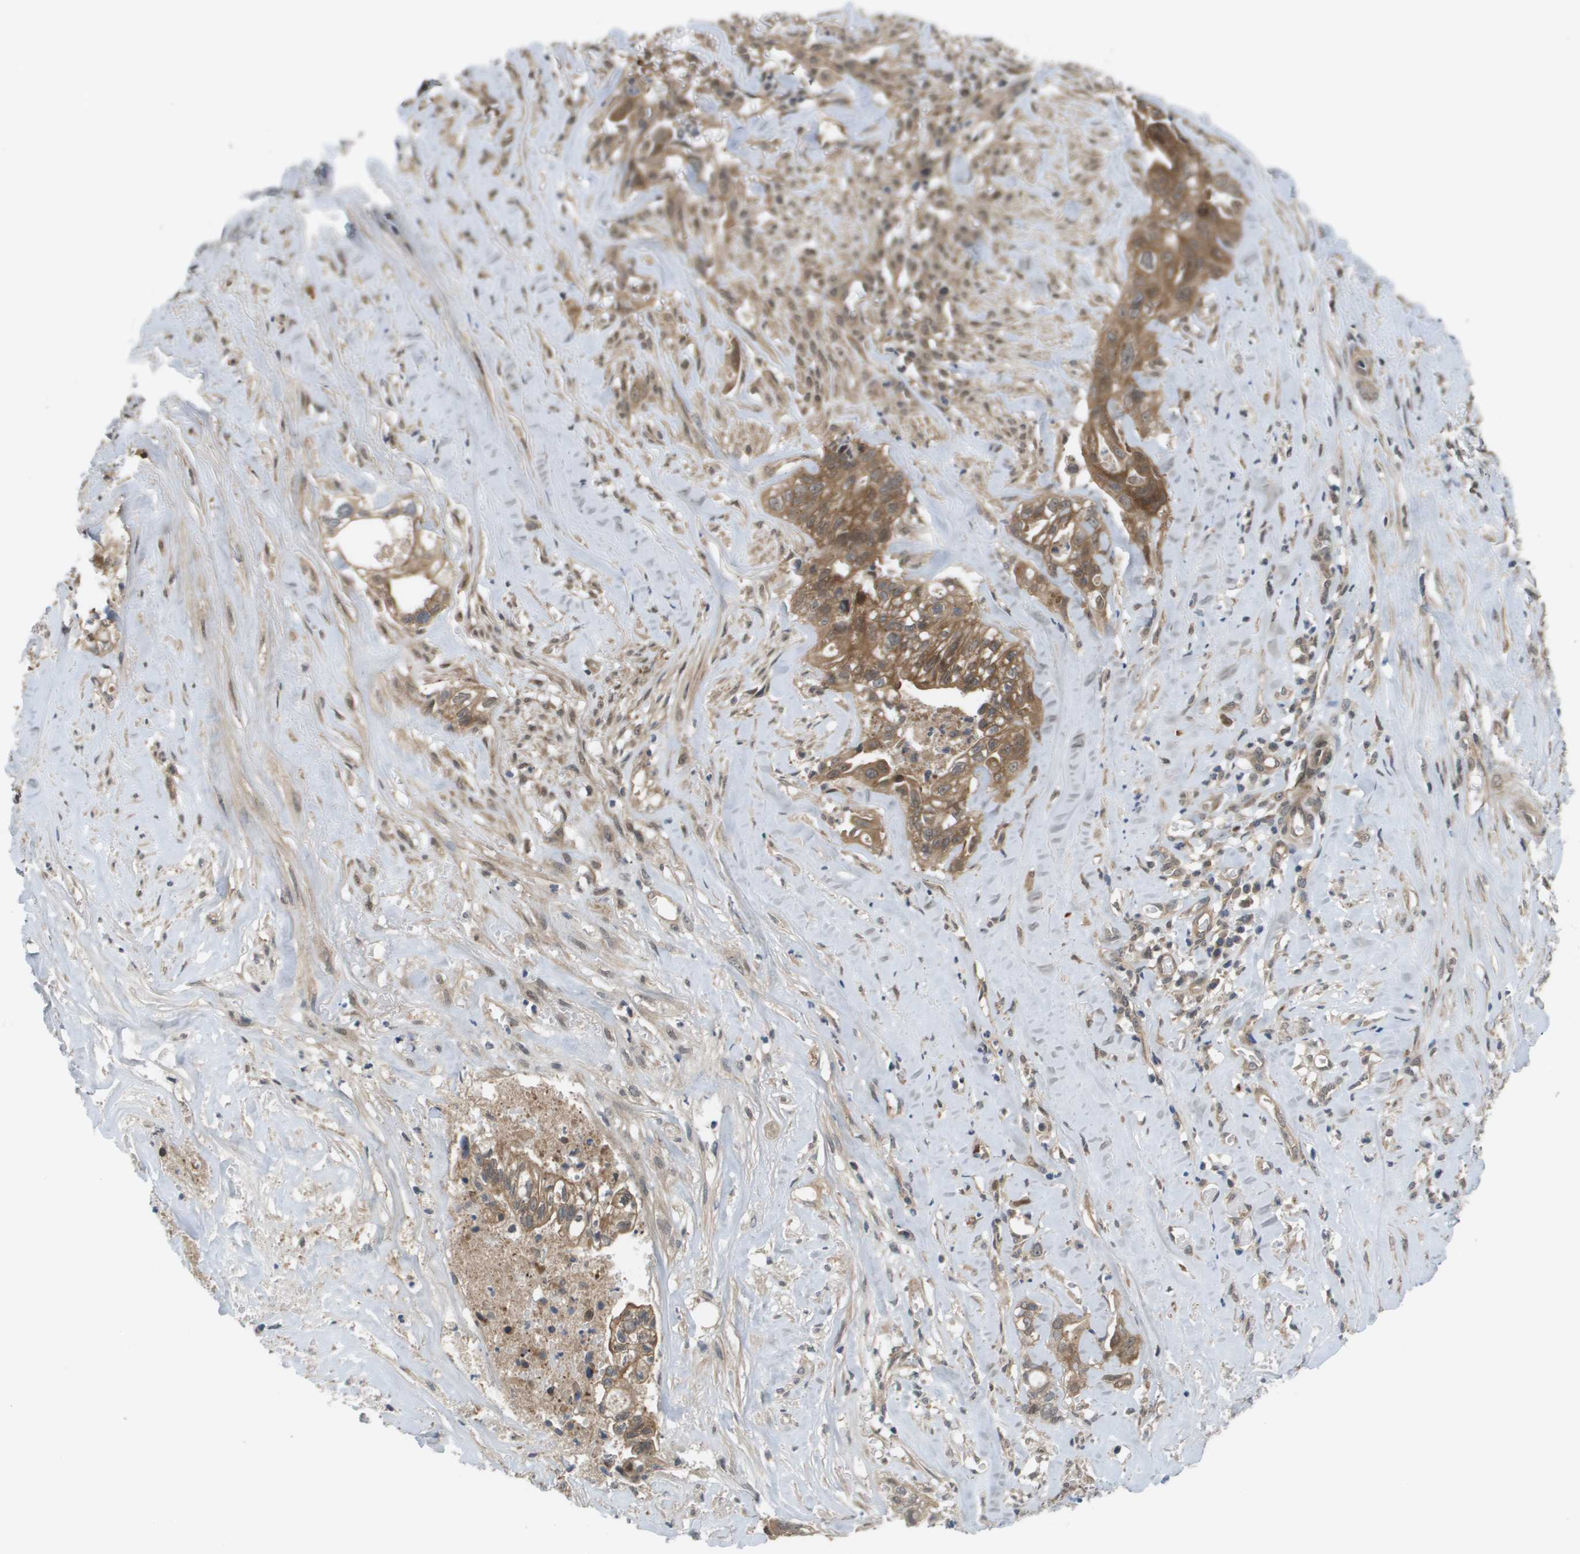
{"staining": {"intensity": "moderate", "quantity": ">75%", "location": "cytoplasmic/membranous"}, "tissue": "liver cancer", "cell_type": "Tumor cells", "image_type": "cancer", "snomed": [{"axis": "morphology", "description": "Cholangiocarcinoma"}, {"axis": "topography", "description": "Liver"}], "caption": "IHC histopathology image of liver cancer (cholangiocarcinoma) stained for a protein (brown), which shows medium levels of moderate cytoplasmic/membranous positivity in approximately >75% of tumor cells.", "gene": "CTPS2", "patient": {"sex": "female", "age": 70}}